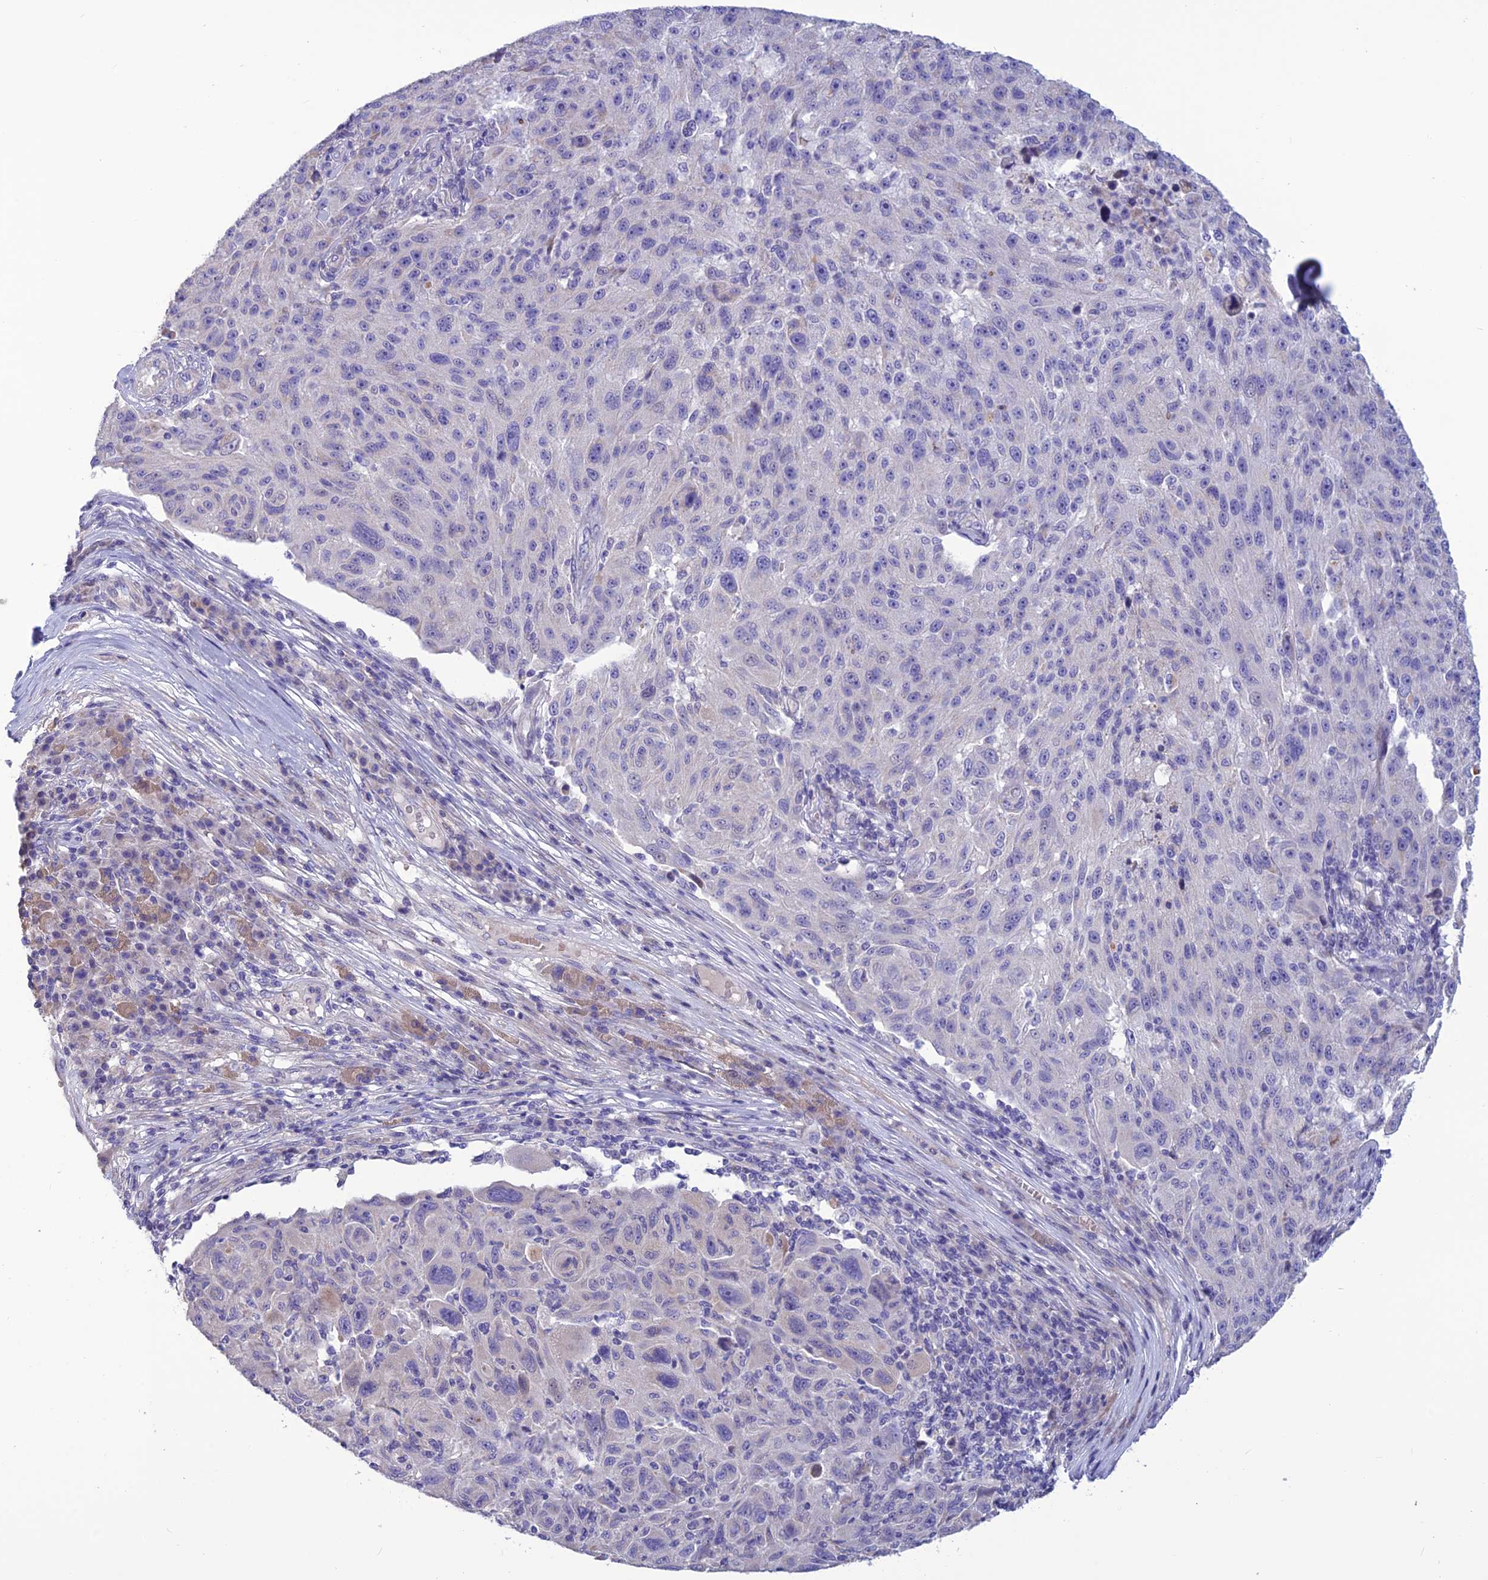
{"staining": {"intensity": "negative", "quantity": "none", "location": "none"}, "tissue": "melanoma", "cell_type": "Tumor cells", "image_type": "cancer", "snomed": [{"axis": "morphology", "description": "Malignant melanoma, NOS"}, {"axis": "topography", "description": "Skin"}], "caption": "The IHC photomicrograph has no significant staining in tumor cells of malignant melanoma tissue.", "gene": "BHMT2", "patient": {"sex": "male", "age": 53}}